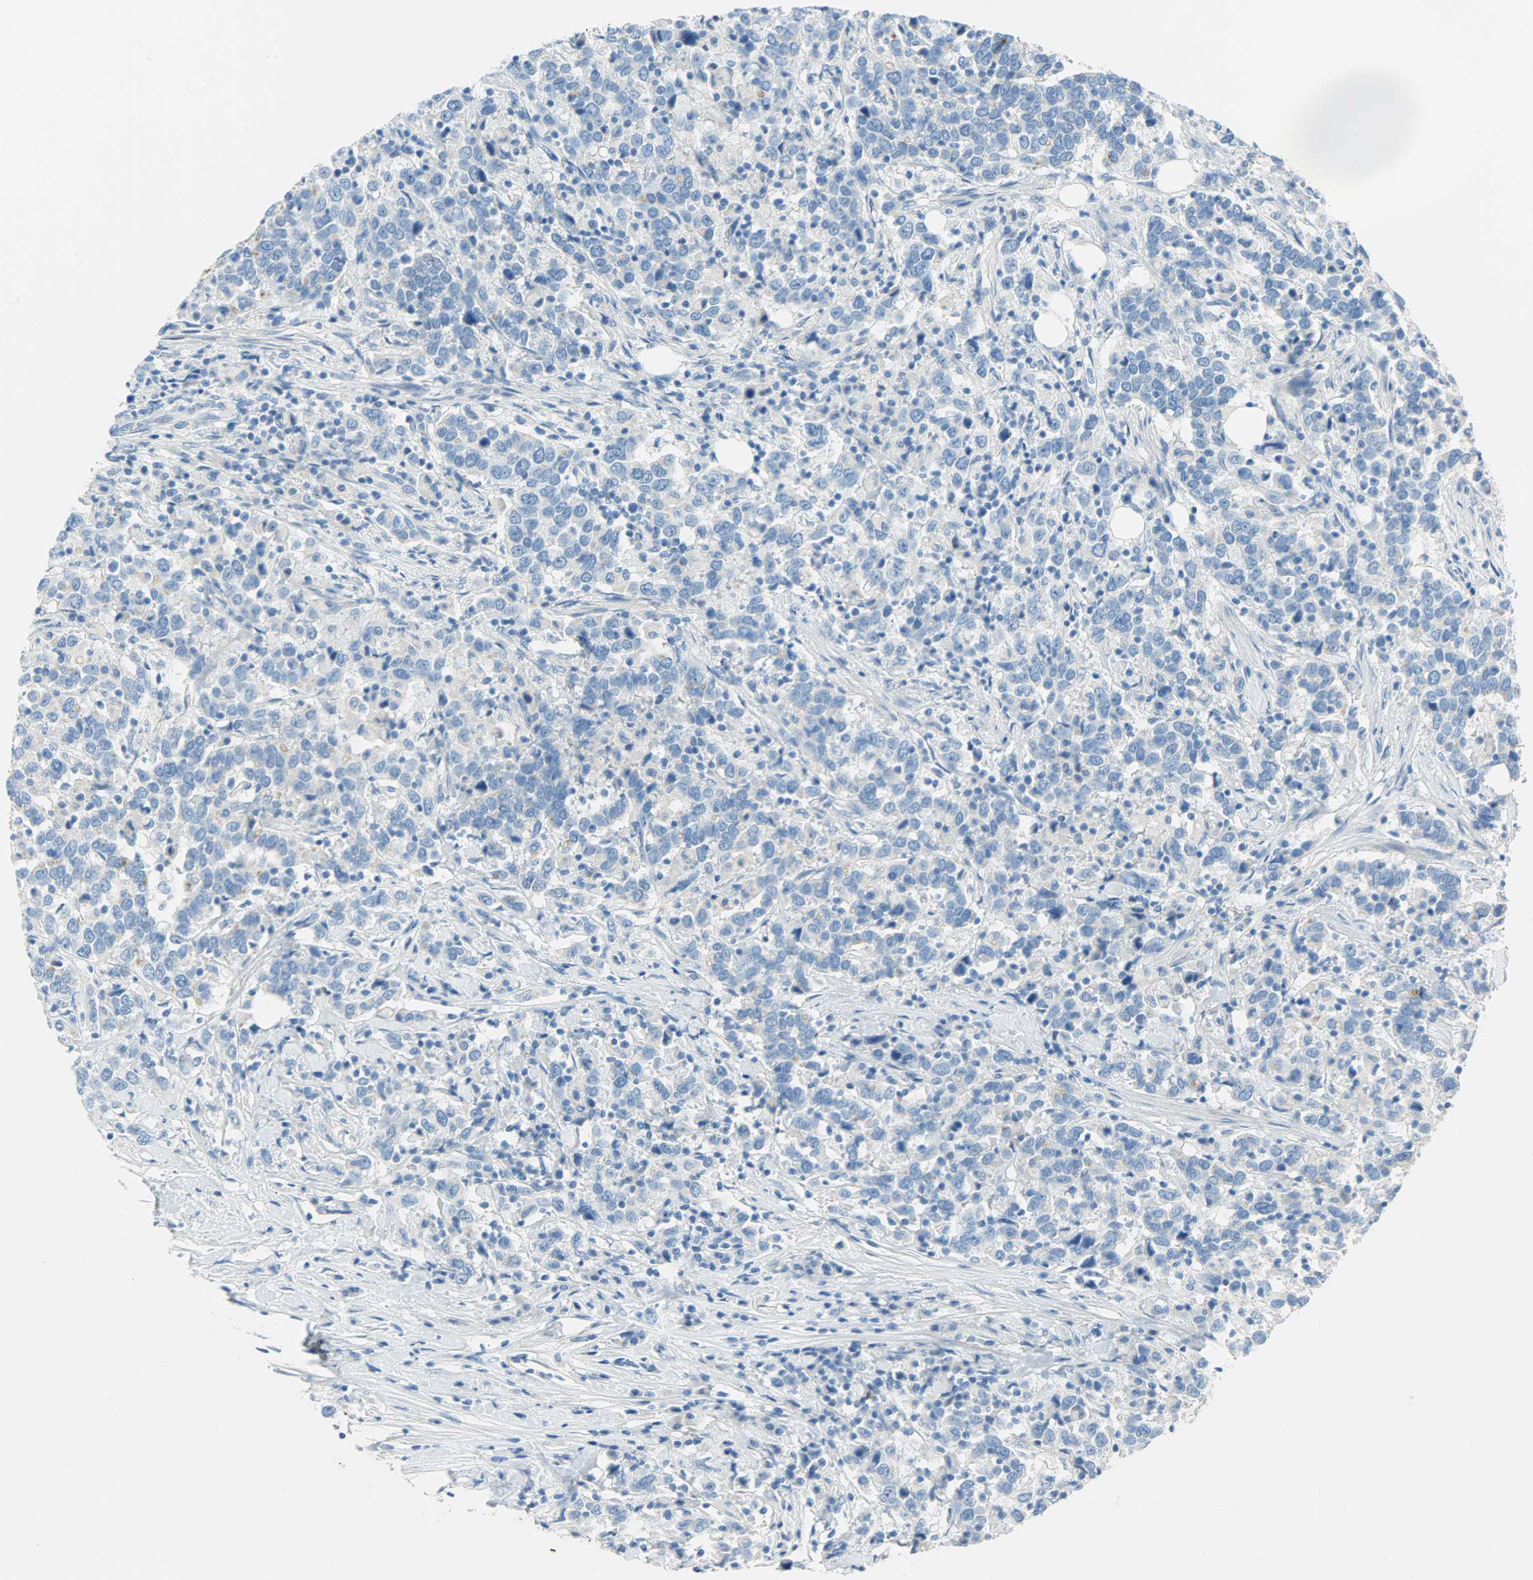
{"staining": {"intensity": "negative", "quantity": "none", "location": "none"}, "tissue": "urothelial cancer", "cell_type": "Tumor cells", "image_type": "cancer", "snomed": [{"axis": "morphology", "description": "Urothelial carcinoma, High grade"}, {"axis": "topography", "description": "Urinary bladder"}], "caption": "Immunohistochemistry (IHC) photomicrograph of neoplastic tissue: urothelial cancer stained with DAB (3,3'-diaminobenzidine) shows no significant protein expression in tumor cells.", "gene": "PROM1", "patient": {"sex": "male", "age": 61}}